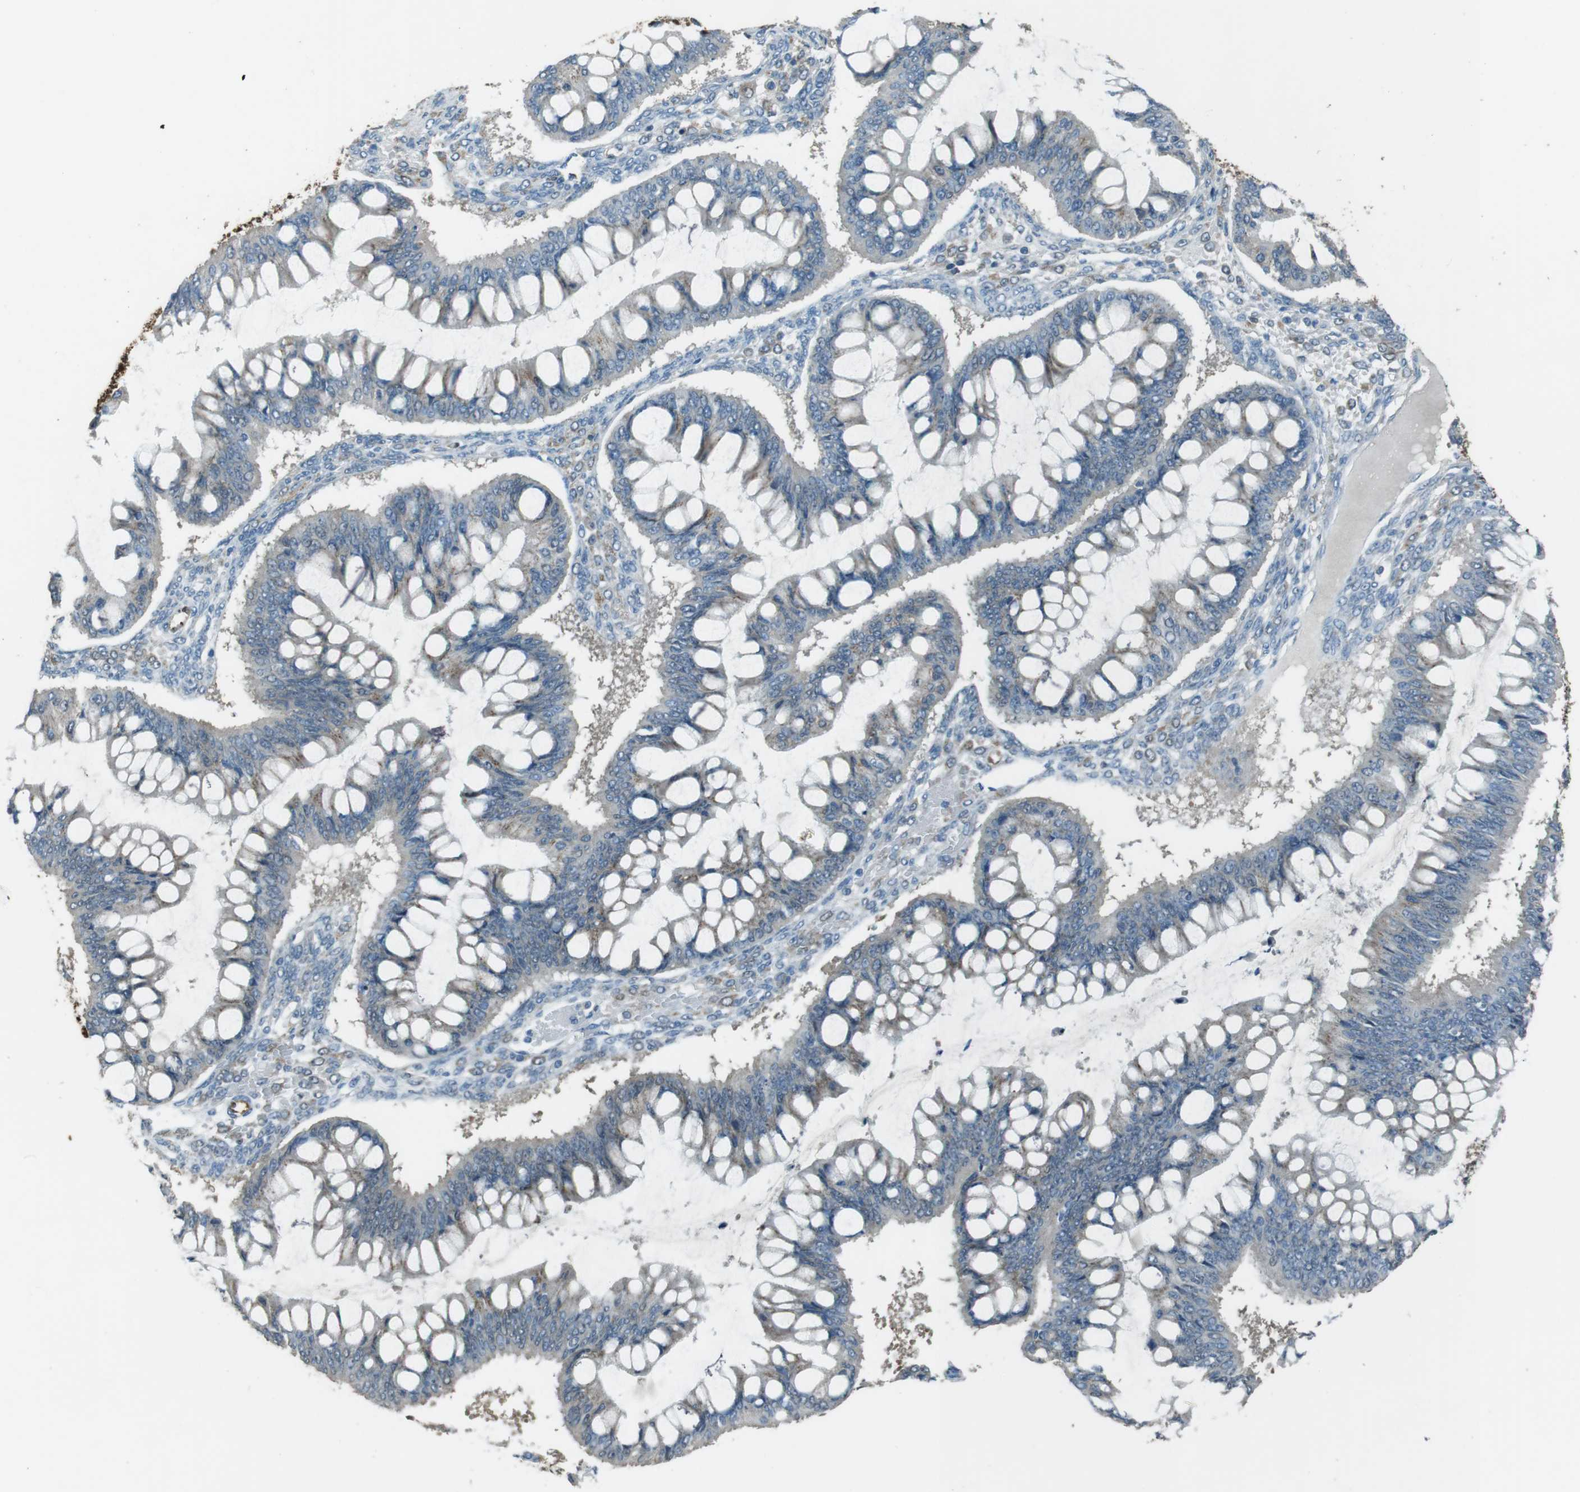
{"staining": {"intensity": "negative", "quantity": "none", "location": "none"}, "tissue": "ovarian cancer", "cell_type": "Tumor cells", "image_type": "cancer", "snomed": [{"axis": "morphology", "description": "Cystadenocarcinoma, mucinous, NOS"}, {"axis": "topography", "description": "Ovary"}], "caption": "There is no significant positivity in tumor cells of ovarian cancer.", "gene": "MFAP3", "patient": {"sex": "female", "age": 73}}